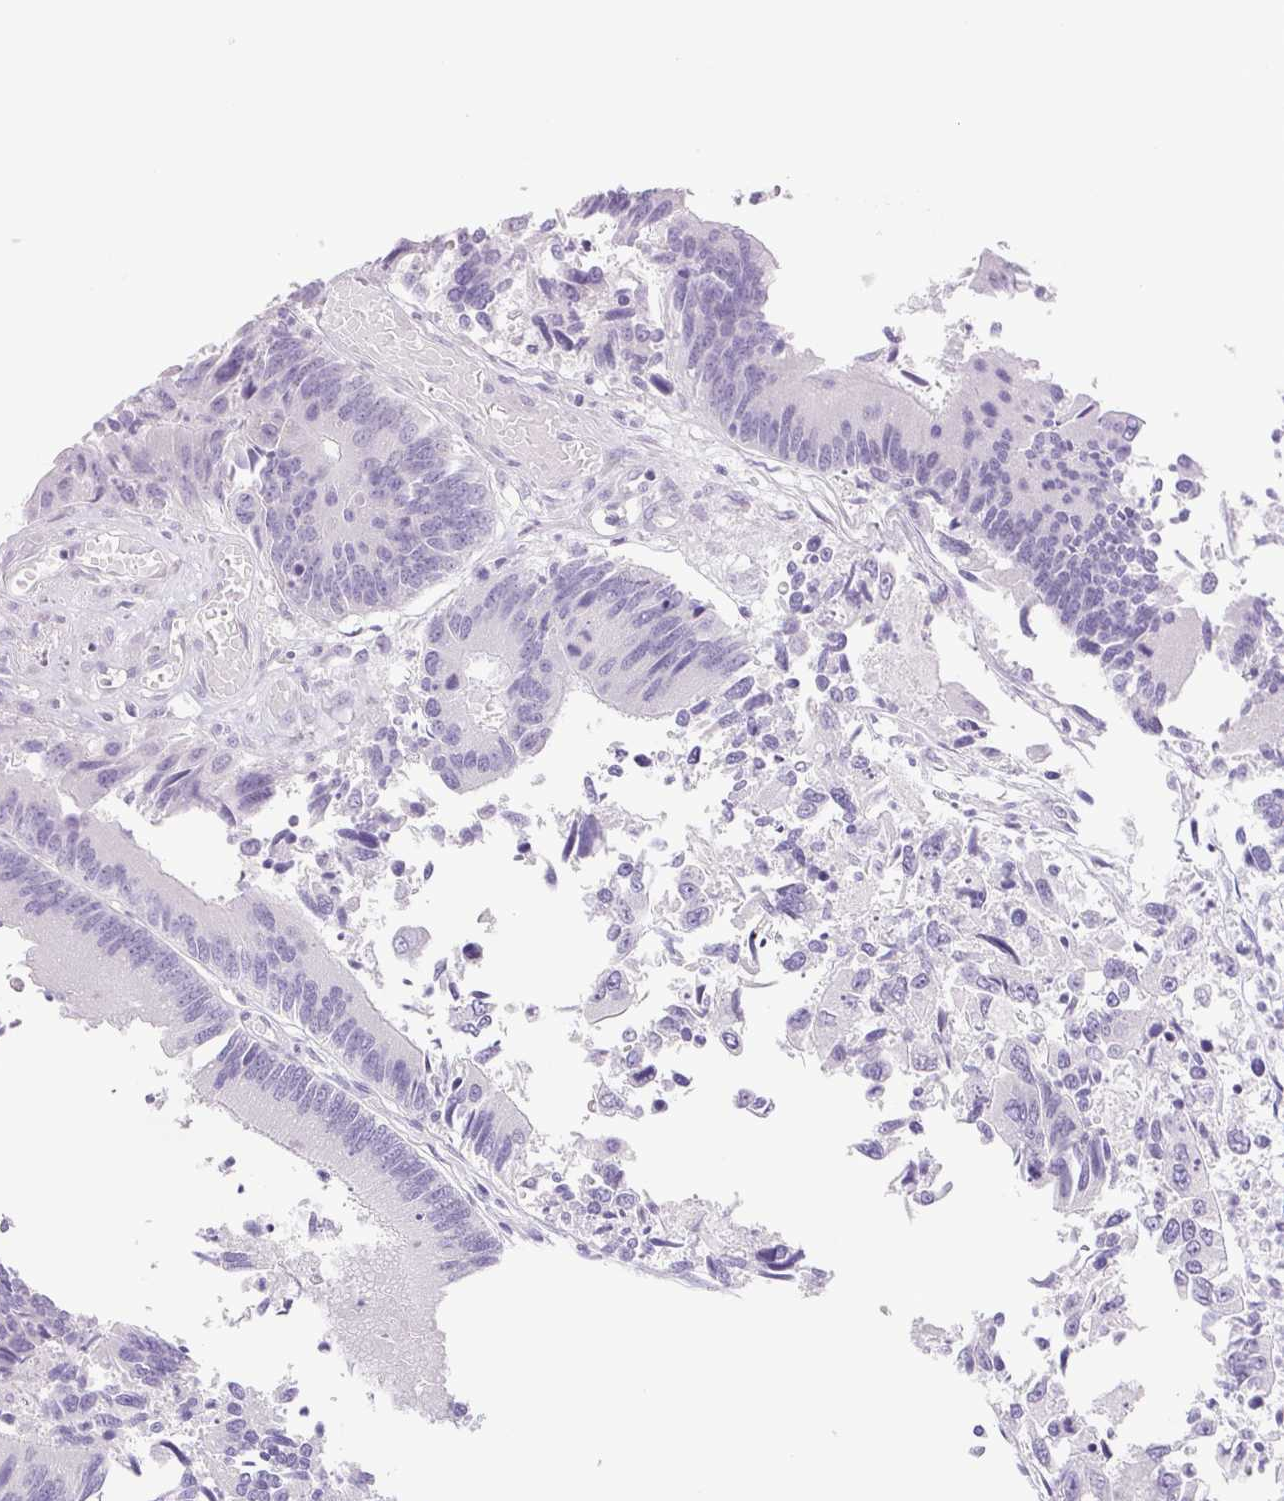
{"staining": {"intensity": "negative", "quantity": "none", "location": "none"}, "tissue": "colorectal cancer", "cell_type": "Tumor cells", "image_type": "cancer", "snomed": [{"axis": "morphology", "description": "Adenocarcinoma, NOS"}, {"axis": "topography", "description": "Colon"}], "caption": "The immunohistochemistry (IHC) photomicrograph has no significant positivity in tumor cells of colorectal cancer (adenocarcinoma) tissue.", "gene": "PAPPA2", "patient": {"sex": "female", "age": 67}}